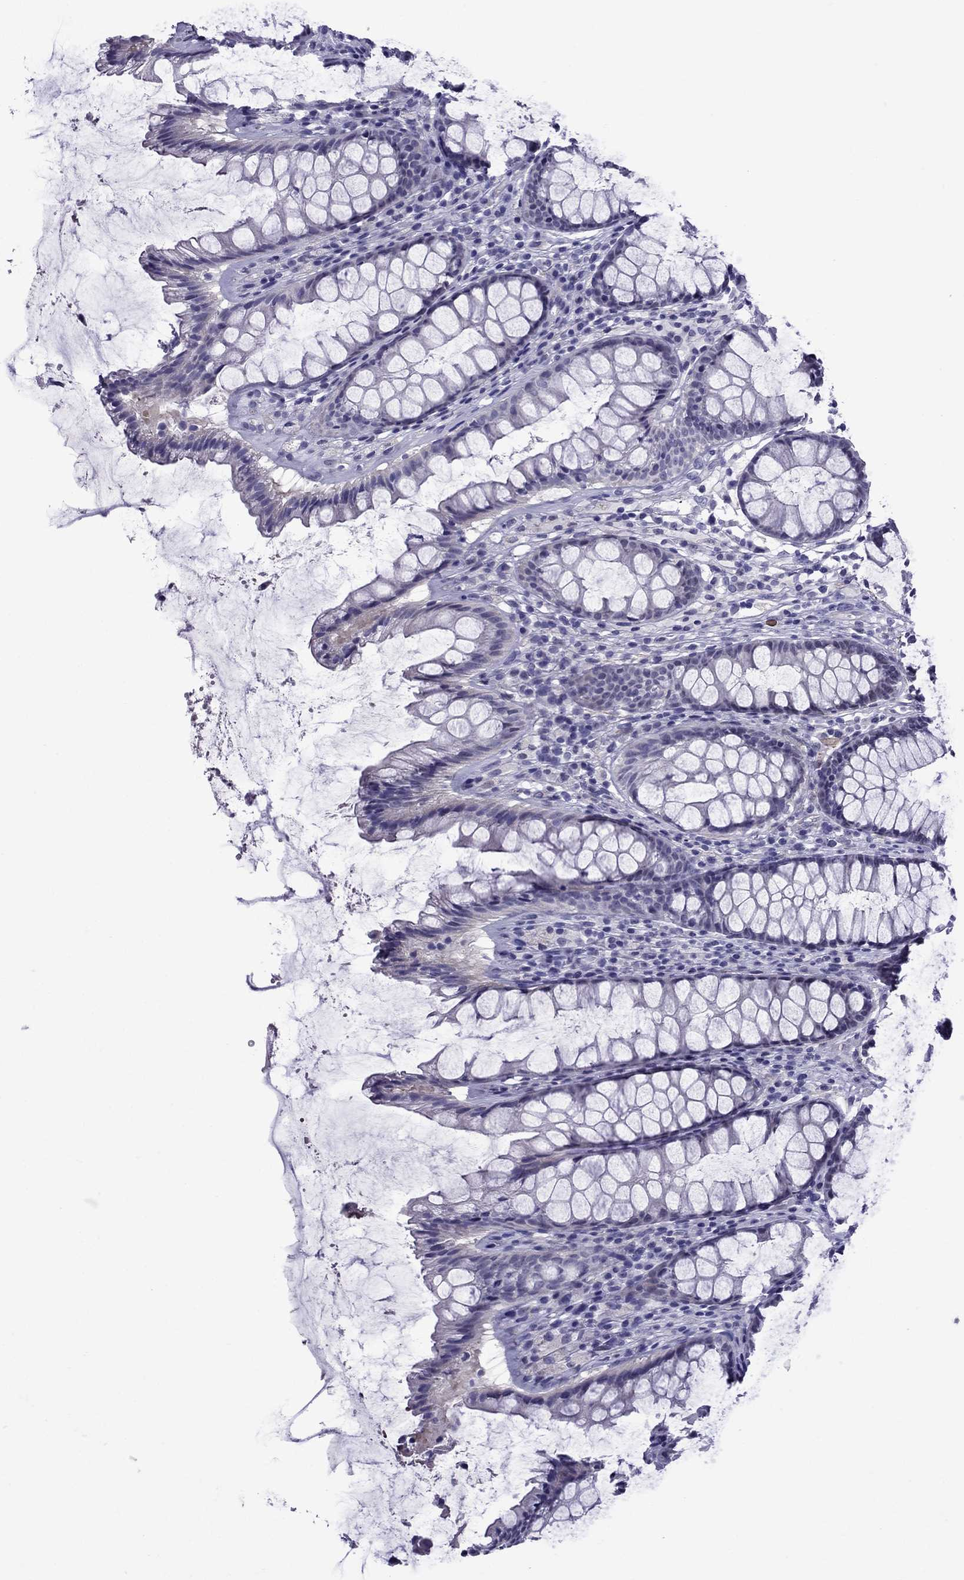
{"staining": {"intensity": "negative", "quantity": "none", "location": "none"}, "tissue": "rectum", "cell_type": "Glandular cells", "image_type": "normal", "snomed": [{"axis": "morphology", "description": "Normal tissue, NOS"}, {"axis": "topography", "description": "Rectum"}], "caption": "Immunohistochemistry of unremarkable human rectum reveals no expression in glandular cells.", "gene": "CHRNA5", "patient": {"sex": "male", "age": 72}}